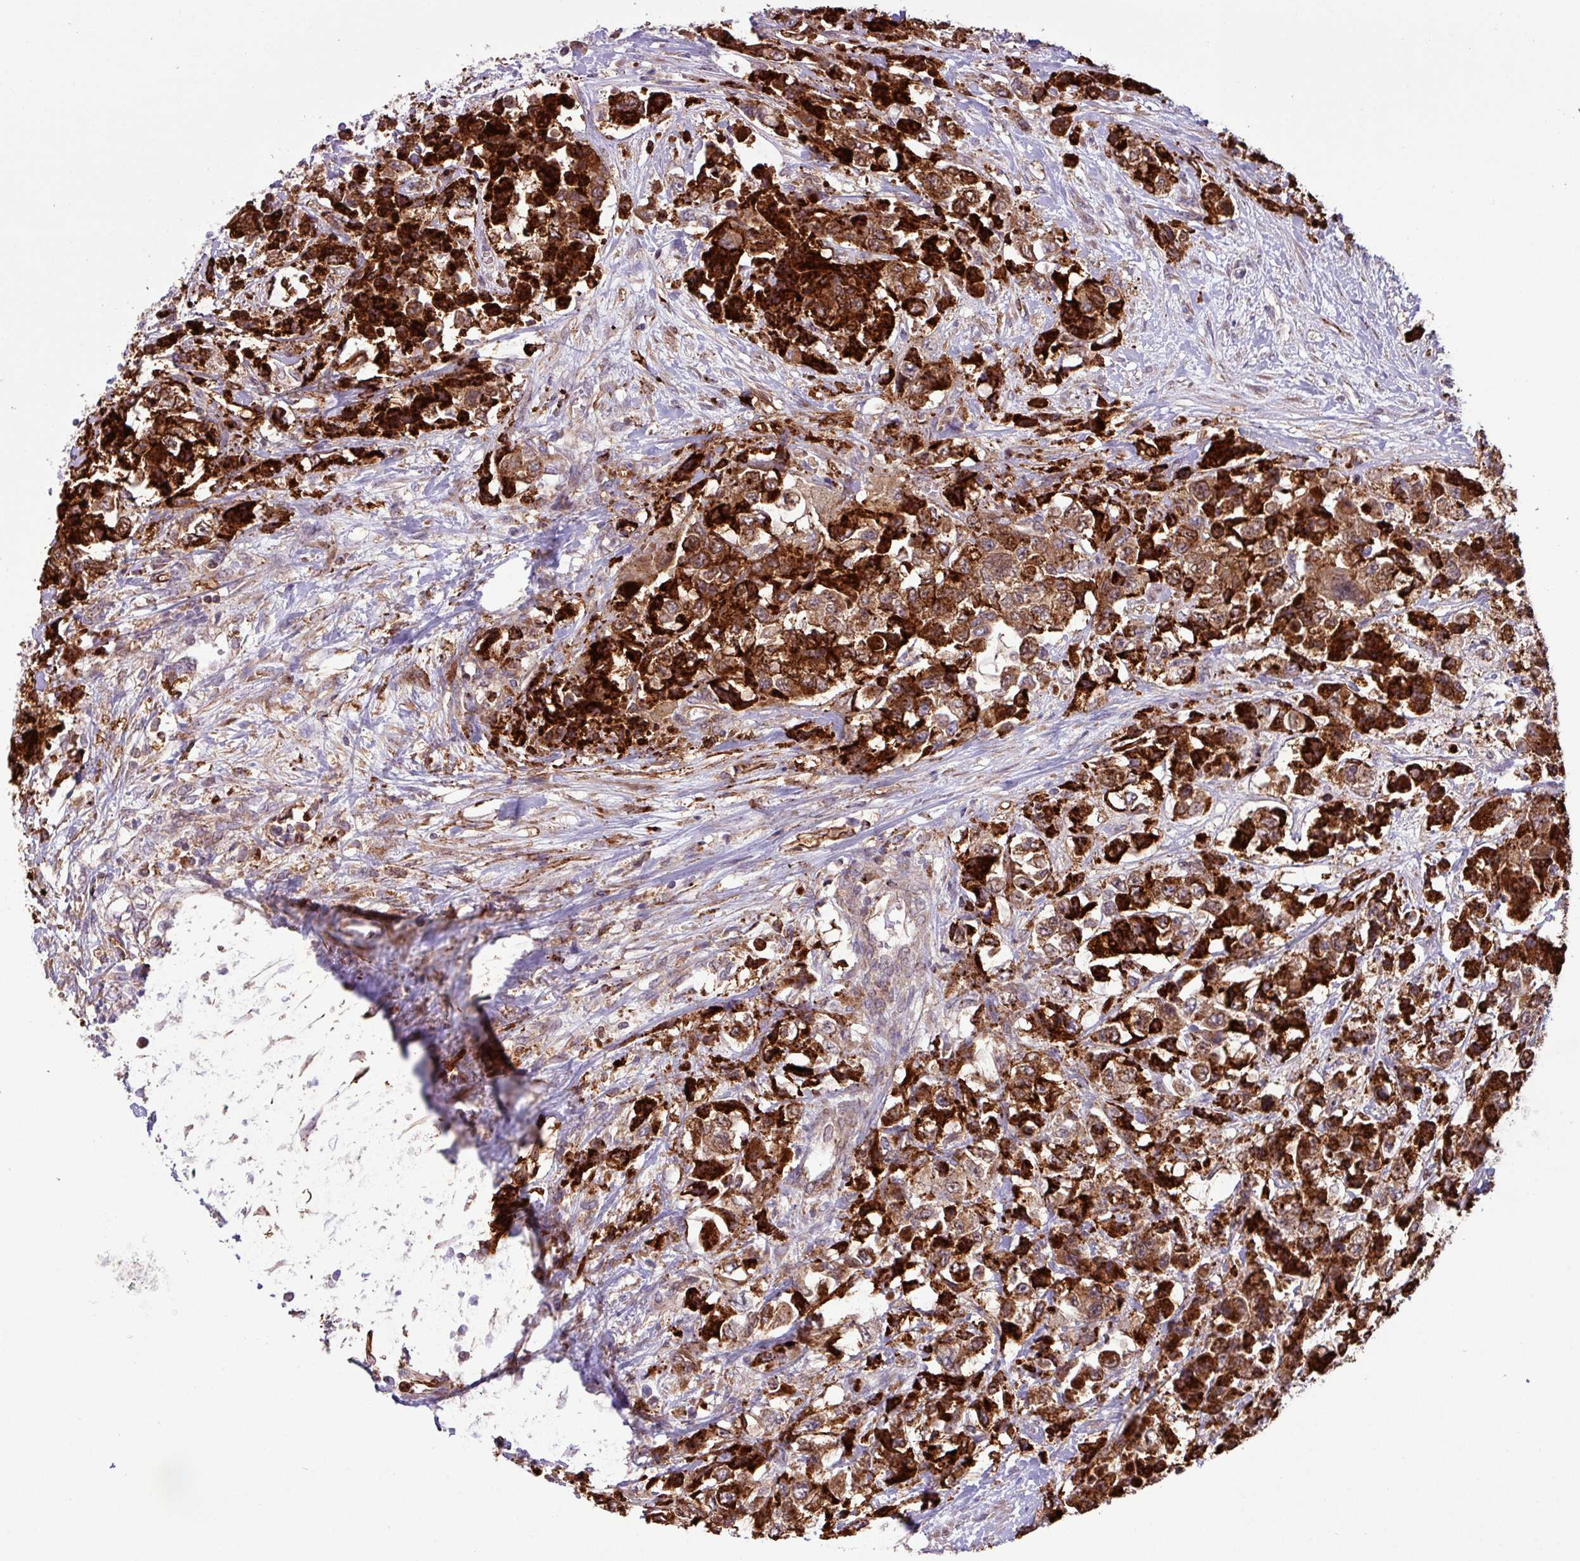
{"staining": {"intensity": "strong", "quantity": ">75%", "location": "cytoplasmic/membranous"}, "tissue": "urothelial cancer", "cell_type": "Tumor cells", "image_type": "cancer", "snomed": [{"axis": "morphology", "description": "Urothelial carcinoma, High grade"}, {"axis": "topography", "description": "Urinary bladder"}], "caption": "Protein expression analysis of high-grade urothelial carcinoma shows strong cytoplasmic/membranous staining in approximately >75% of tumor cells. The protein is stained brown, and the nuclei are stained in blue (DAB IHC with brightfield microscopy, high magnification).", "gene": "CNTRL", "patient": {"sex": "female", "age": 78}}